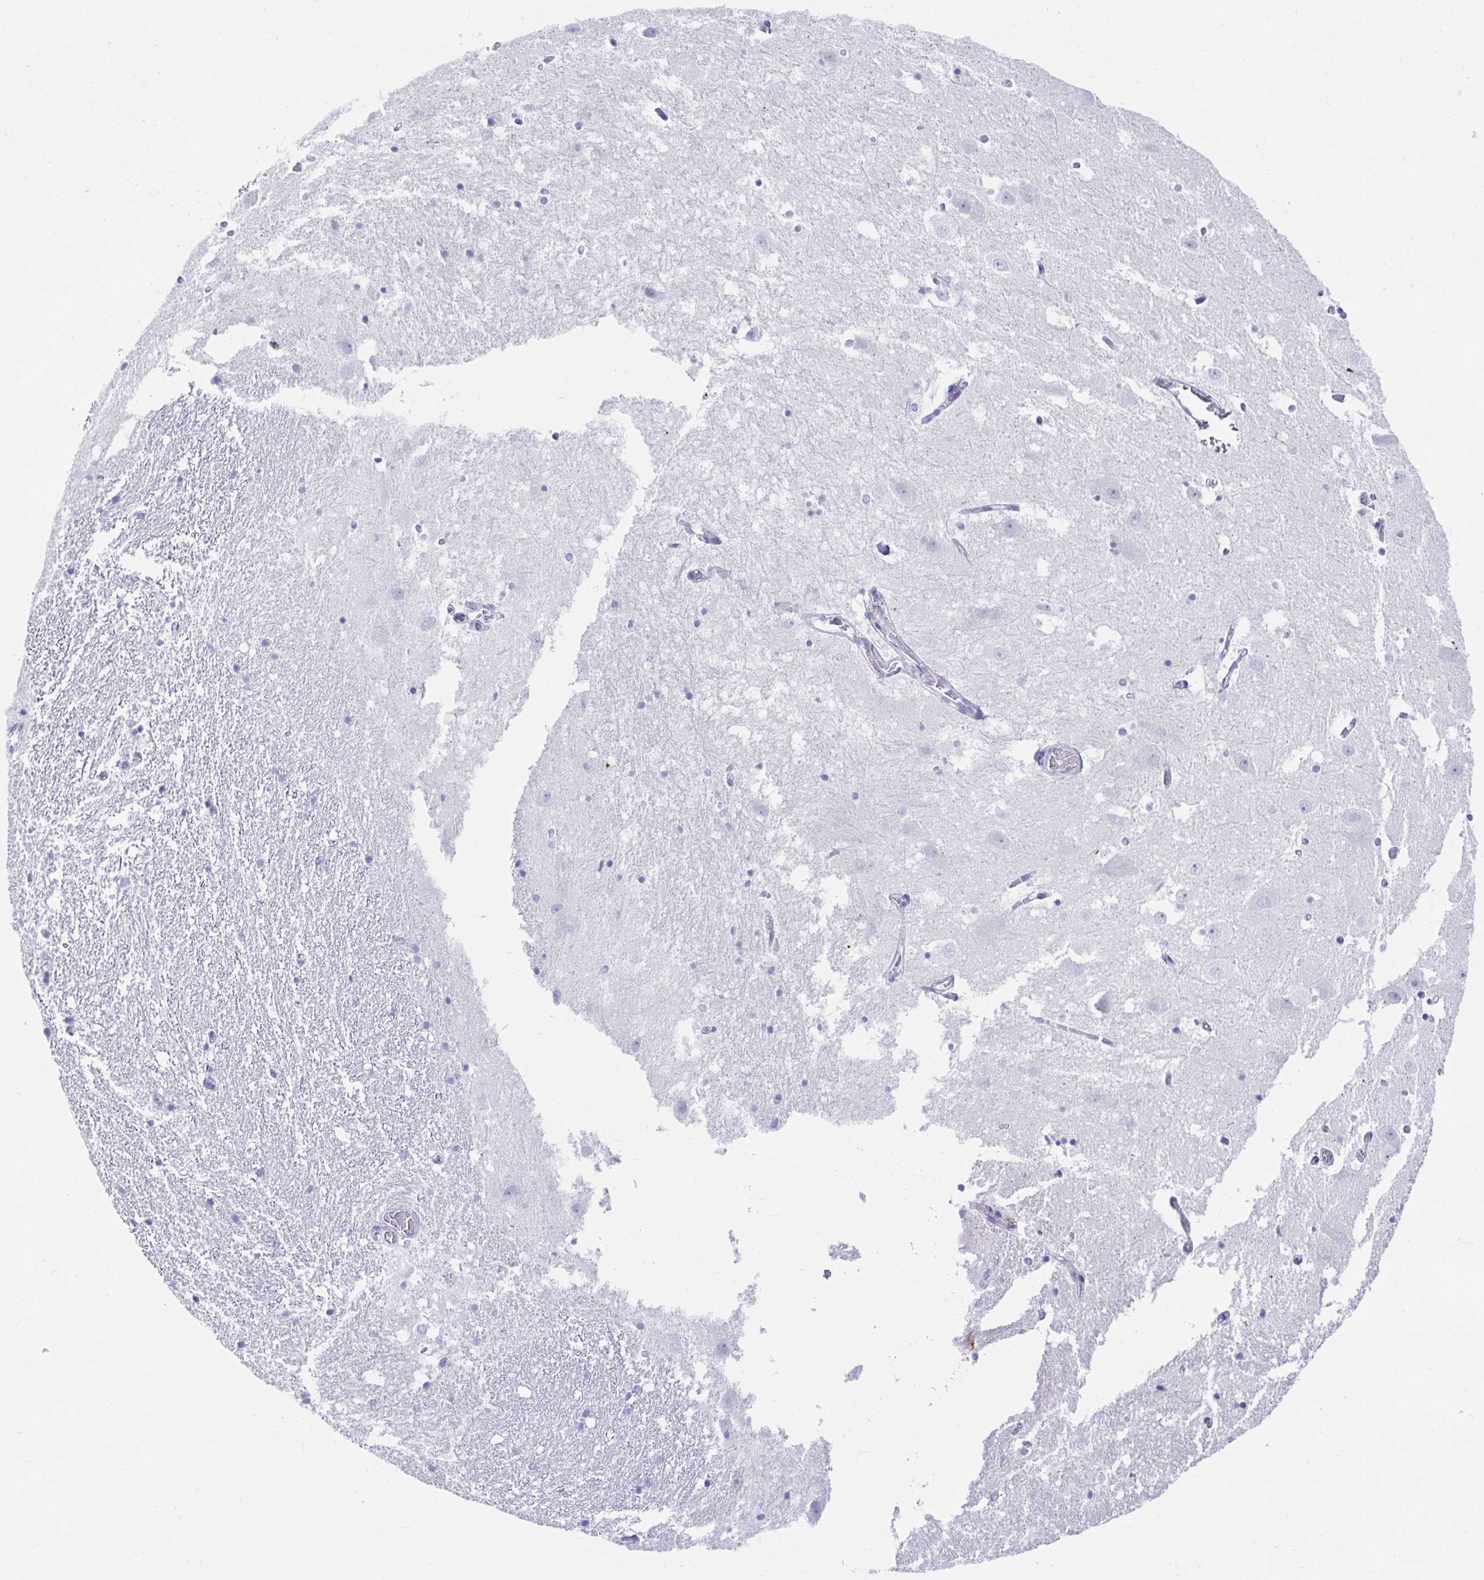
{"staining": {"intensity": "negative", "quantity": "none", "location": "none"}, "tissue": "hippocampus", "cell_type": "Glial cells", "image_type": "normal", "snomed": [{"axis": "morphology", "description": "Normal tissue, NOS"}, {"axis": "topography", "description": "Hippocampus"}], "caption": "IHC photomicrograph of unremarkable hippocampus: human hippocampus stained with DAB (3,3'-diaminobenzidine) shows no significant protein expression in glial cells.", "gene": "TTC30A", "patient": {"sex": "female", "age": 52}}